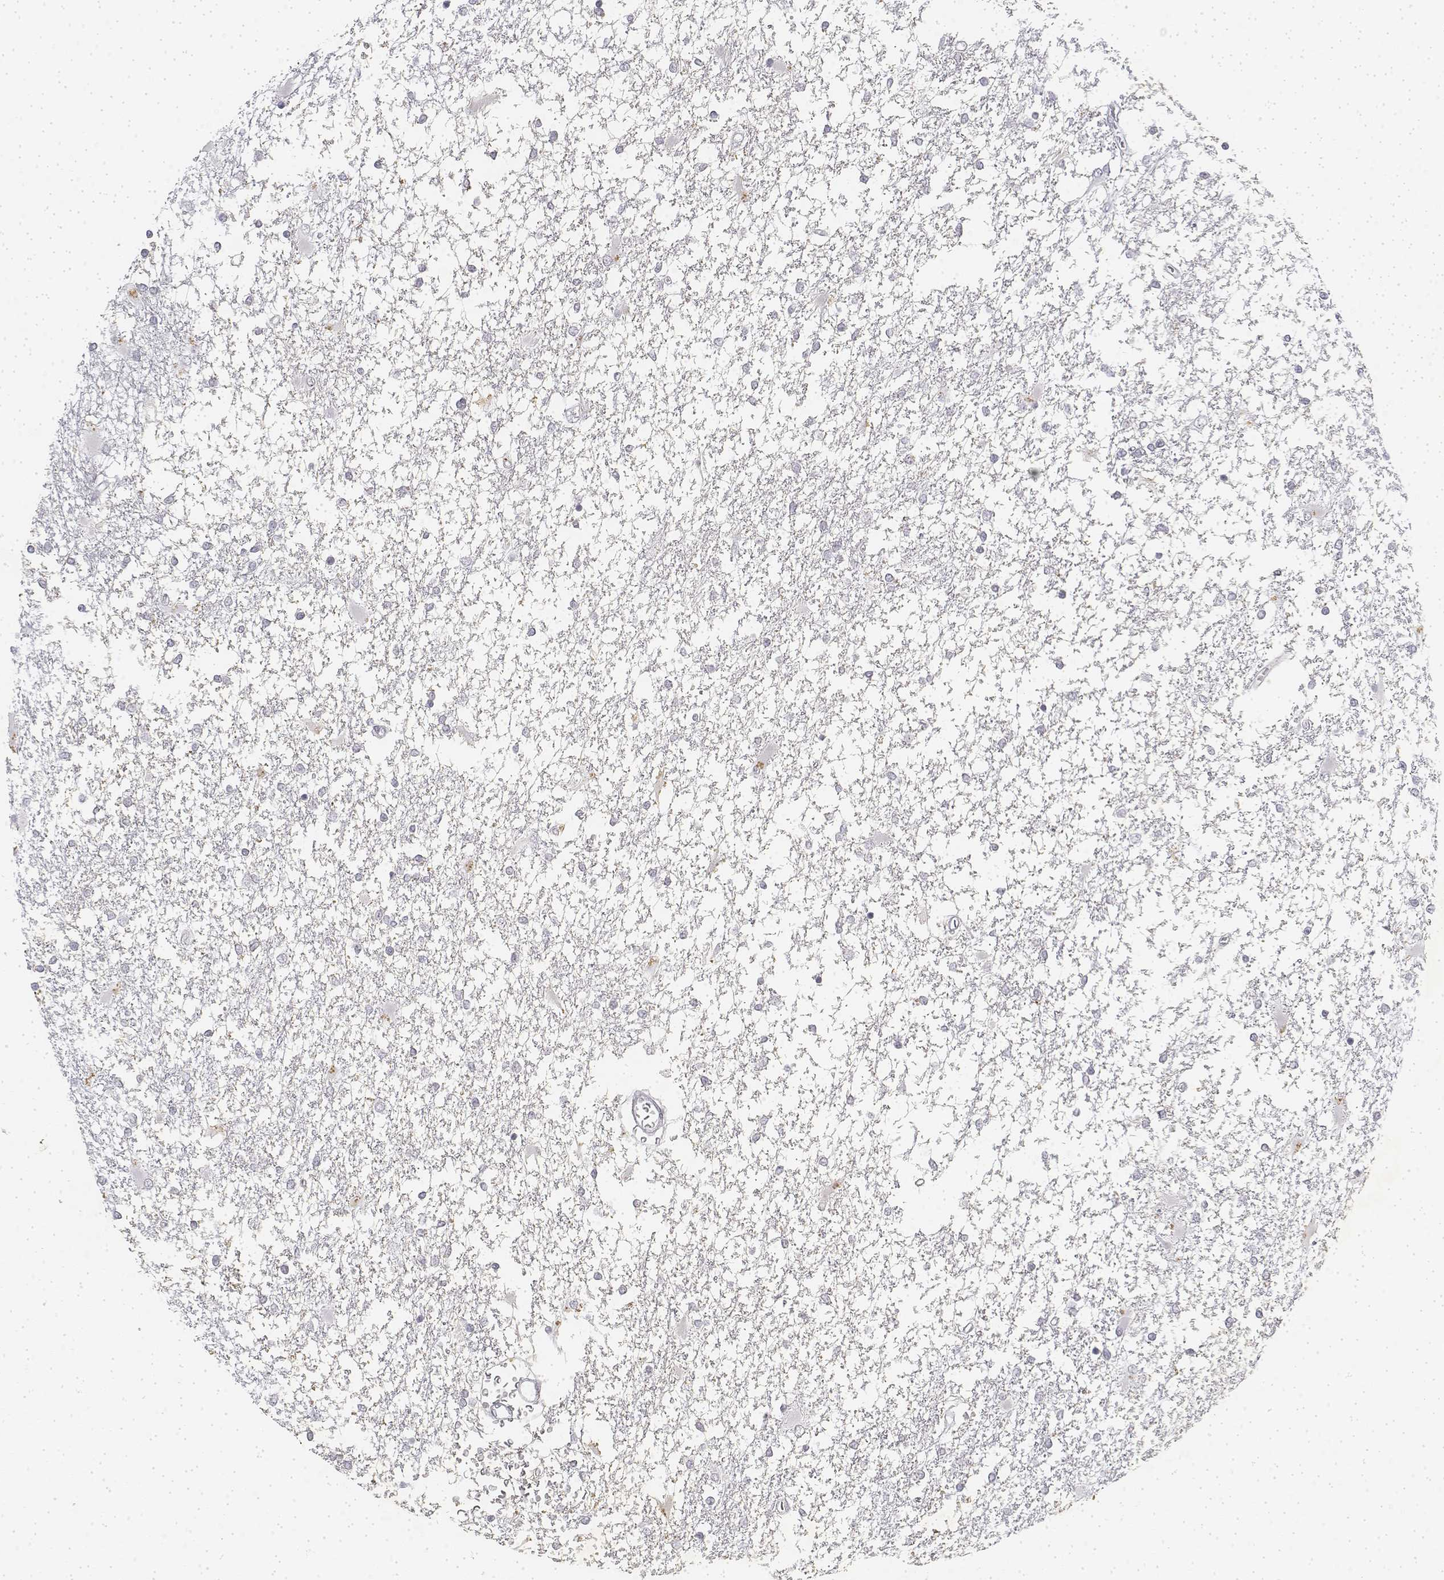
{"staining": {"intensity": "negative", "quantity": "none", "location": "none"}, "tissue": "glioma", "cell_type": "Tumor cells", "image_type": "cancer", "snomed": [{"axis": "morphology", "description": "Glioma, malignant, High grade"}, {"axis": "topography", "description": "Cerebral cortex"}], "caption": "Immunohistochemistry of human malignant high-grade glioma shows no staining in tumor cells.", "gene": "KRT84", "patient": {"sex": "male", "age": 79}}